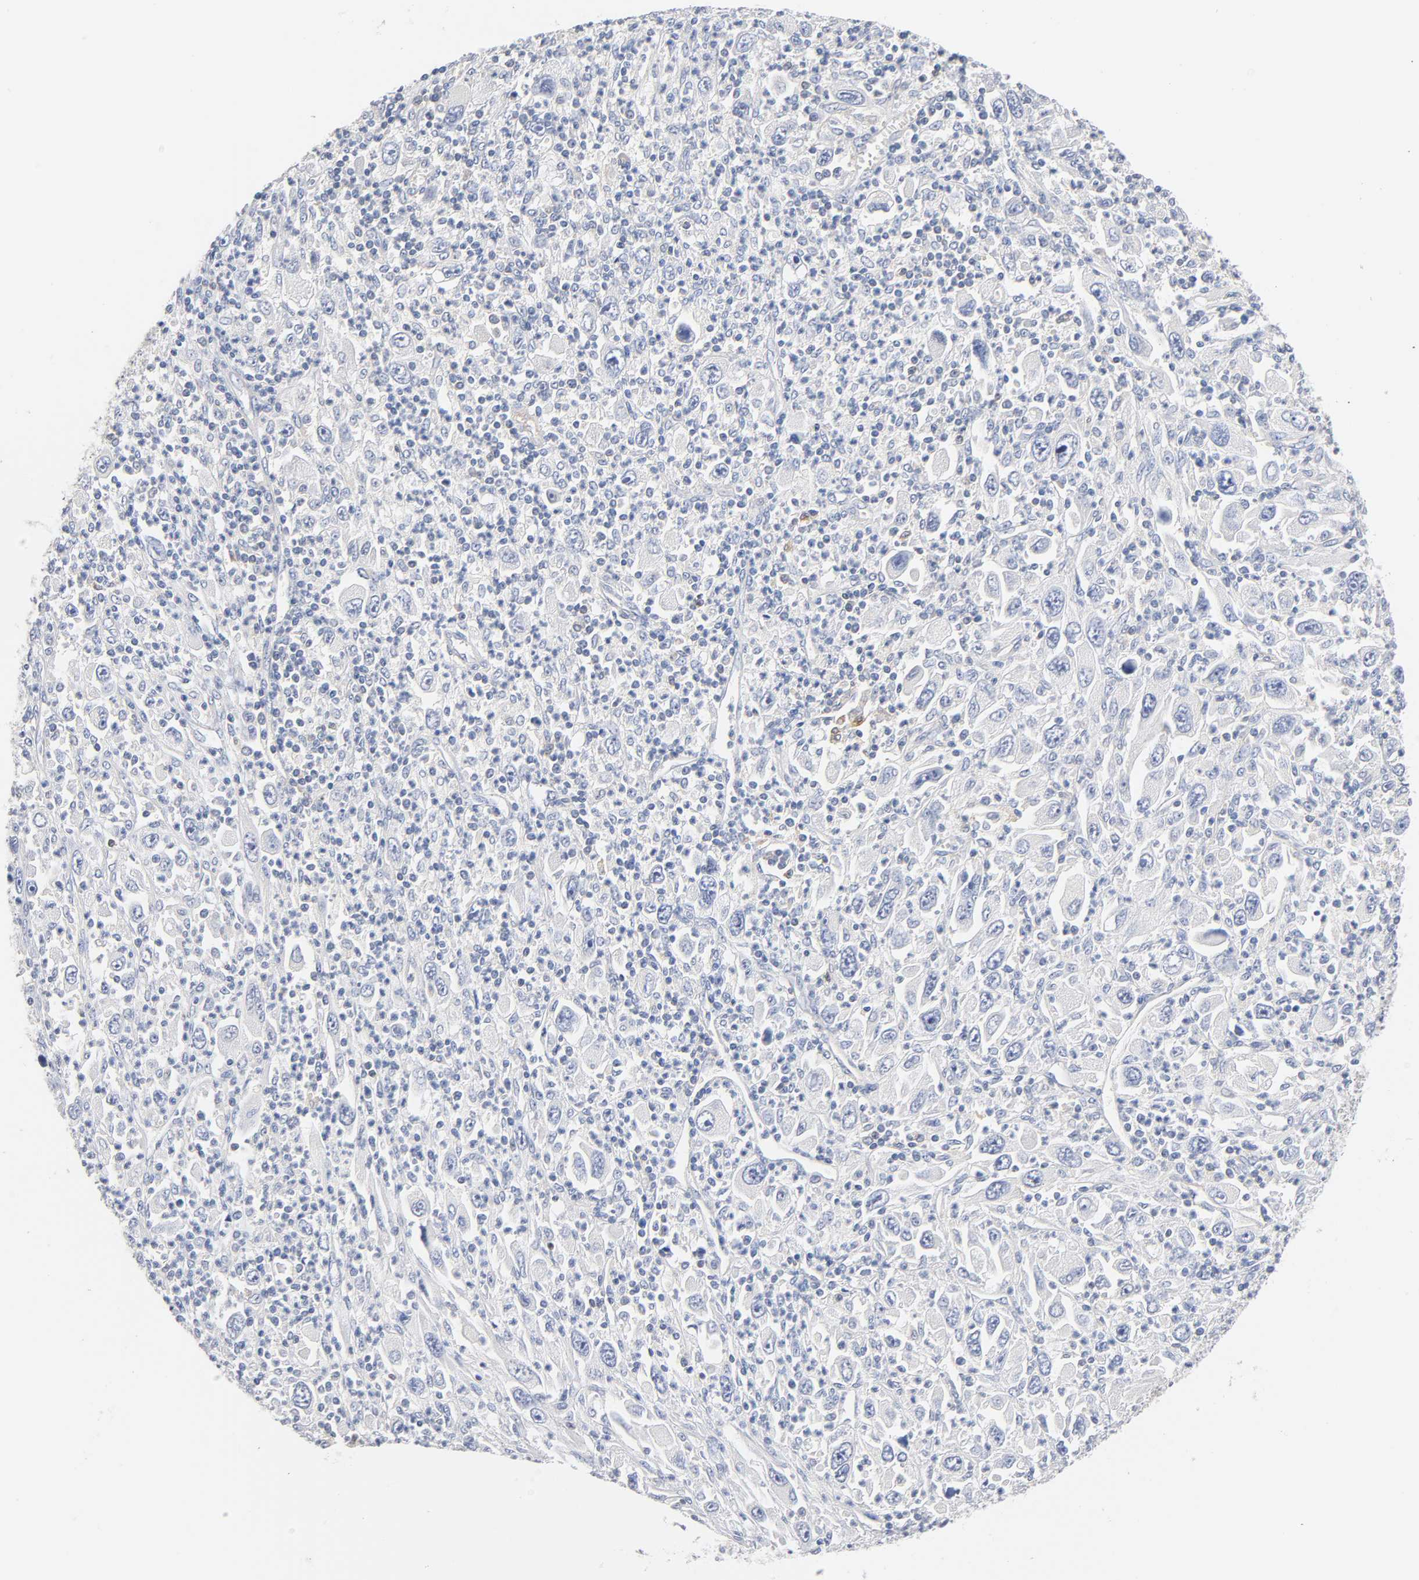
{"staining": {"intensity": "negative", "quantity": "none", "location": "none"}, "tissue": "melanoma", "cell_type": "Tumor cells", "image_type": "cancer", "snomed": [{"axis": "morphology", "description": "Malignant melanoma, Metastatic site"}, {"axis": "topography", "description": "Skin"}], "caption": "An image of malignant melanoma (metastatic site) stained for a protein demonstrates no brown staining in tumor cells.", "gene": "MALT1", "patient": {"sex": "female", "age": 56}}